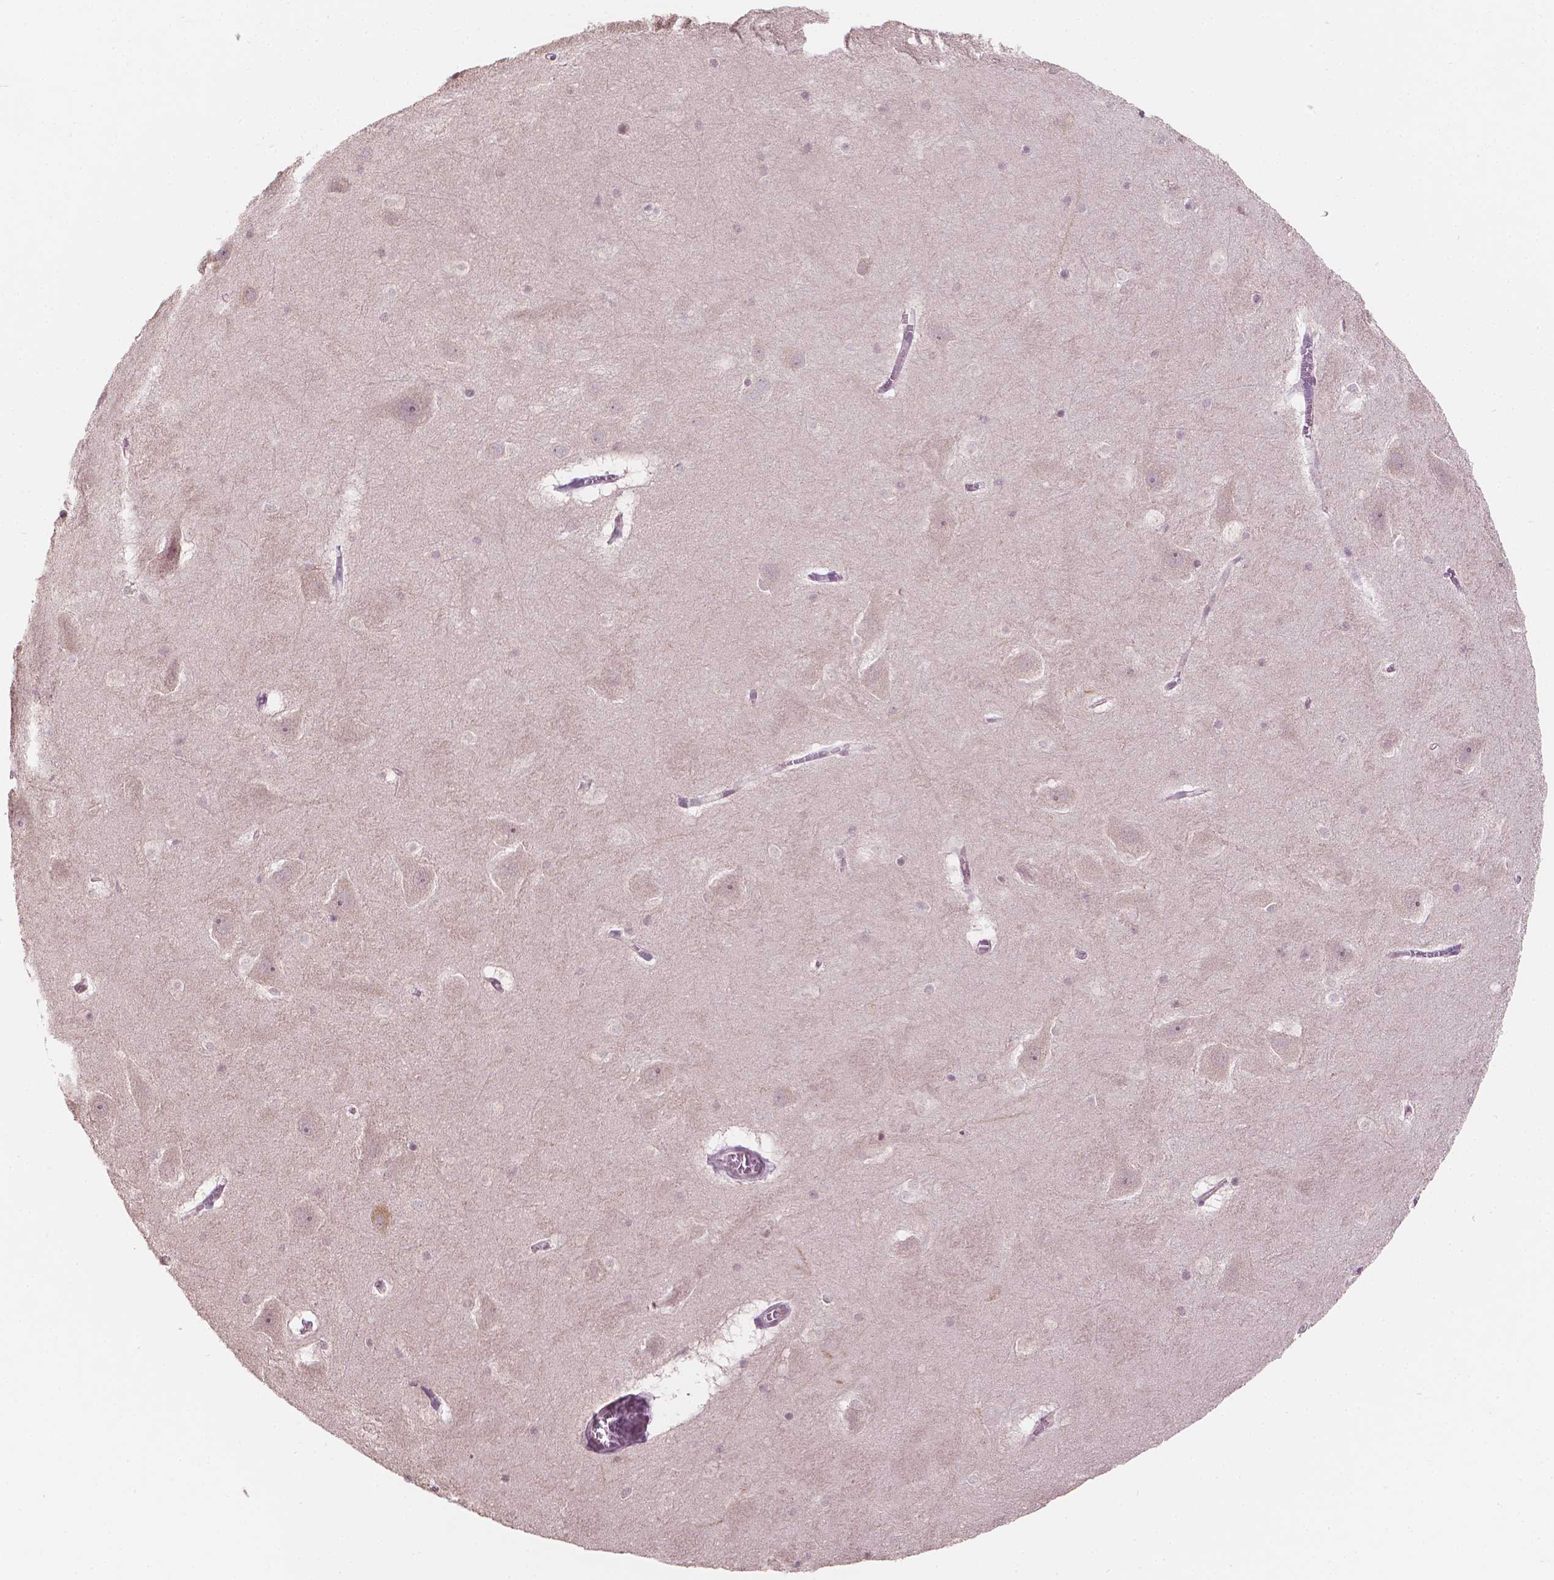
{"staining": {"intensity": "negative", "quantity": "none", "location": "none"}, "tissue": "hippocampus", "cell_type": "Glial cells", "image_type": "normal", "snomed": [{"axis": "morphology", "description": "Normal tissue, NOS"}, {"axis": "topography", "description": "Hippocampus"}], "caption": "Micrograph shows no protein positivity in glial cells of benign hippocampus.", "gene": "NOS1AP", "patient": {"sex": "male", "age": 45}}